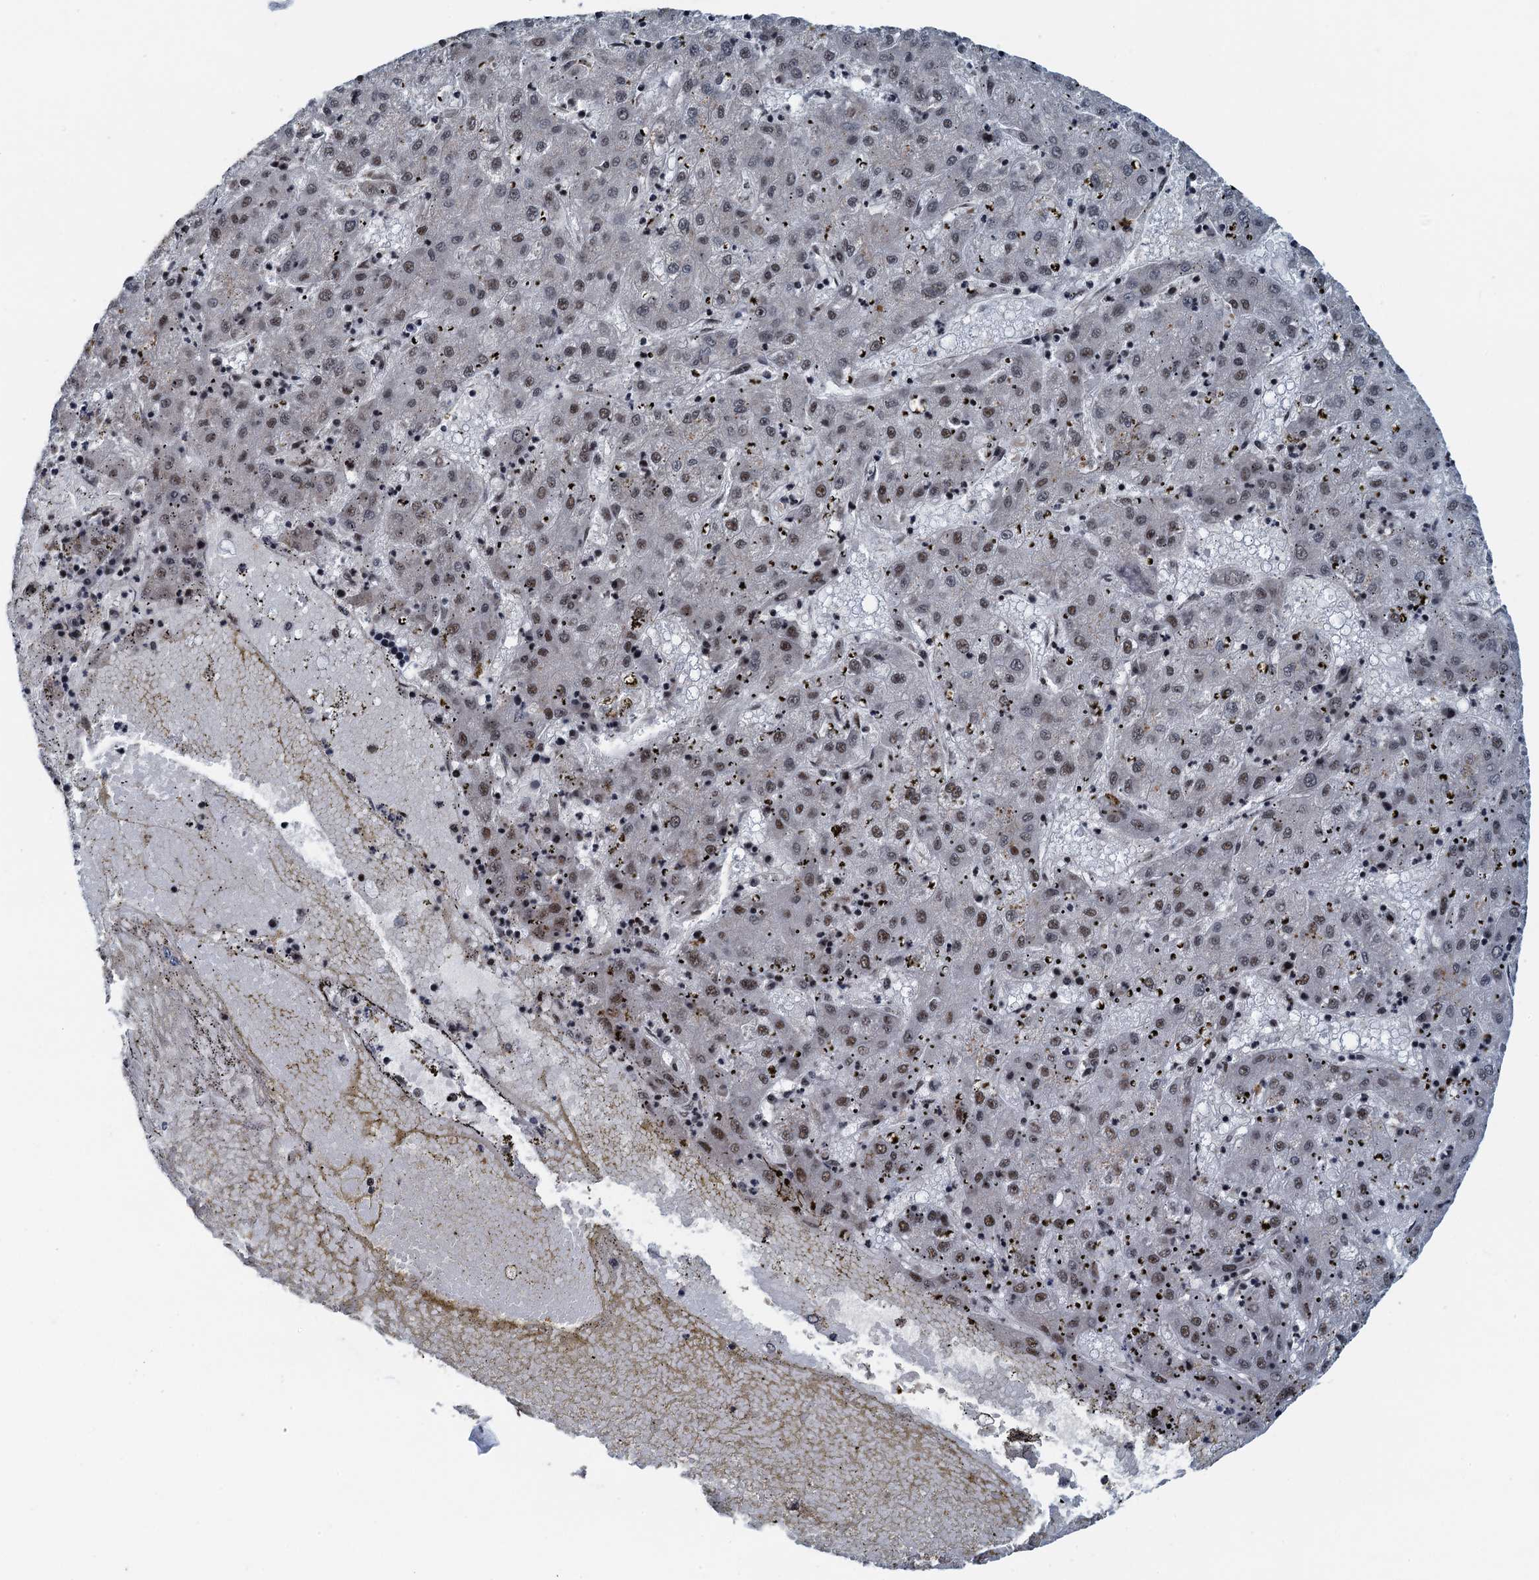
{"staining": {"intensity": "moderate", "quantity": "25%-75%", "location": "nuclear"}, "tissue": "liver cancer", "cell_type": "Tumor cells", "image_type": "cancer", "snomed": [{"axis": "morphology", "description": "Carcinoma, Hepatocellular, NOS"}, {"axis": "topography", "description": "Liver"}], "caption": "There is medium levels of moderate nuclear positivity in tumor cells of hepatocellular carcinoma (liver), as demonstrated by immunohistochemical staining (brown color).", "gene": "ZC3H18", "patient": {"sex": "male", "age": 72}}